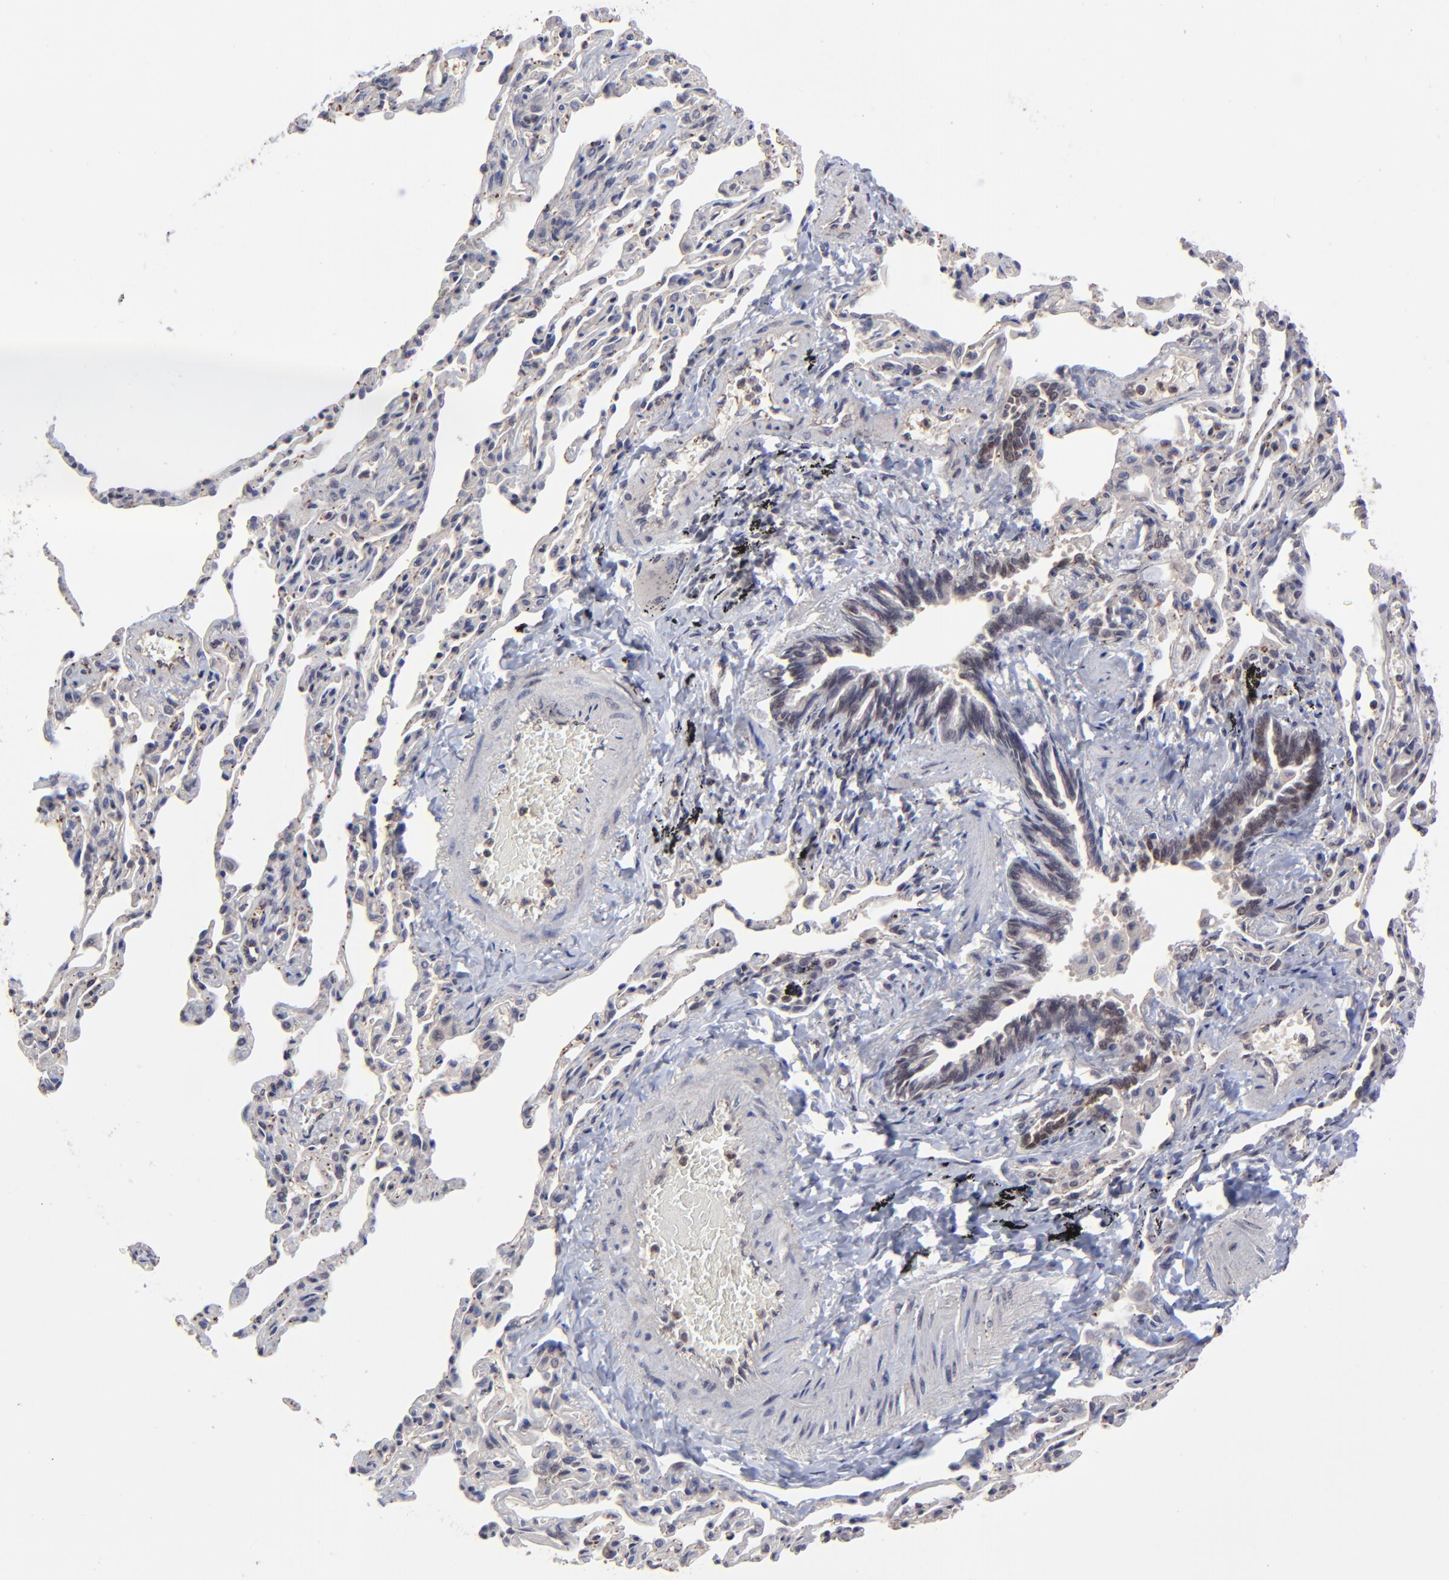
{"staining": {"intensity": "moderate", "quantity": "25%-75%", "location": "cytoplasmic/membranous,nuclear"}, "tissue": "bronchus", "cell_type": "Respiratory epithelial cells", "image_type": "normal", "snomed": [{"axis": "morphology", "description": "Normal tissue, NOS"}, {"axis": "topography", "description": "Cartilage tissue"}, {"axis": "topography", "description": "Bronchus"}, {"axis": "topography", "description": "Lung"}], "caption": "IHC (DAB (3,3'-diaminobenzidine)) staining of normal human bronchus exhibits moderate cytoplasmic/membranous,nuclear protein expression in about 25%-75% of respiratory epithelial cells. The protein is shown in brown color, while the nuclei are stained blue.", "gene": "ZNF419", "patient": {"sex": "male", "age": 64}}